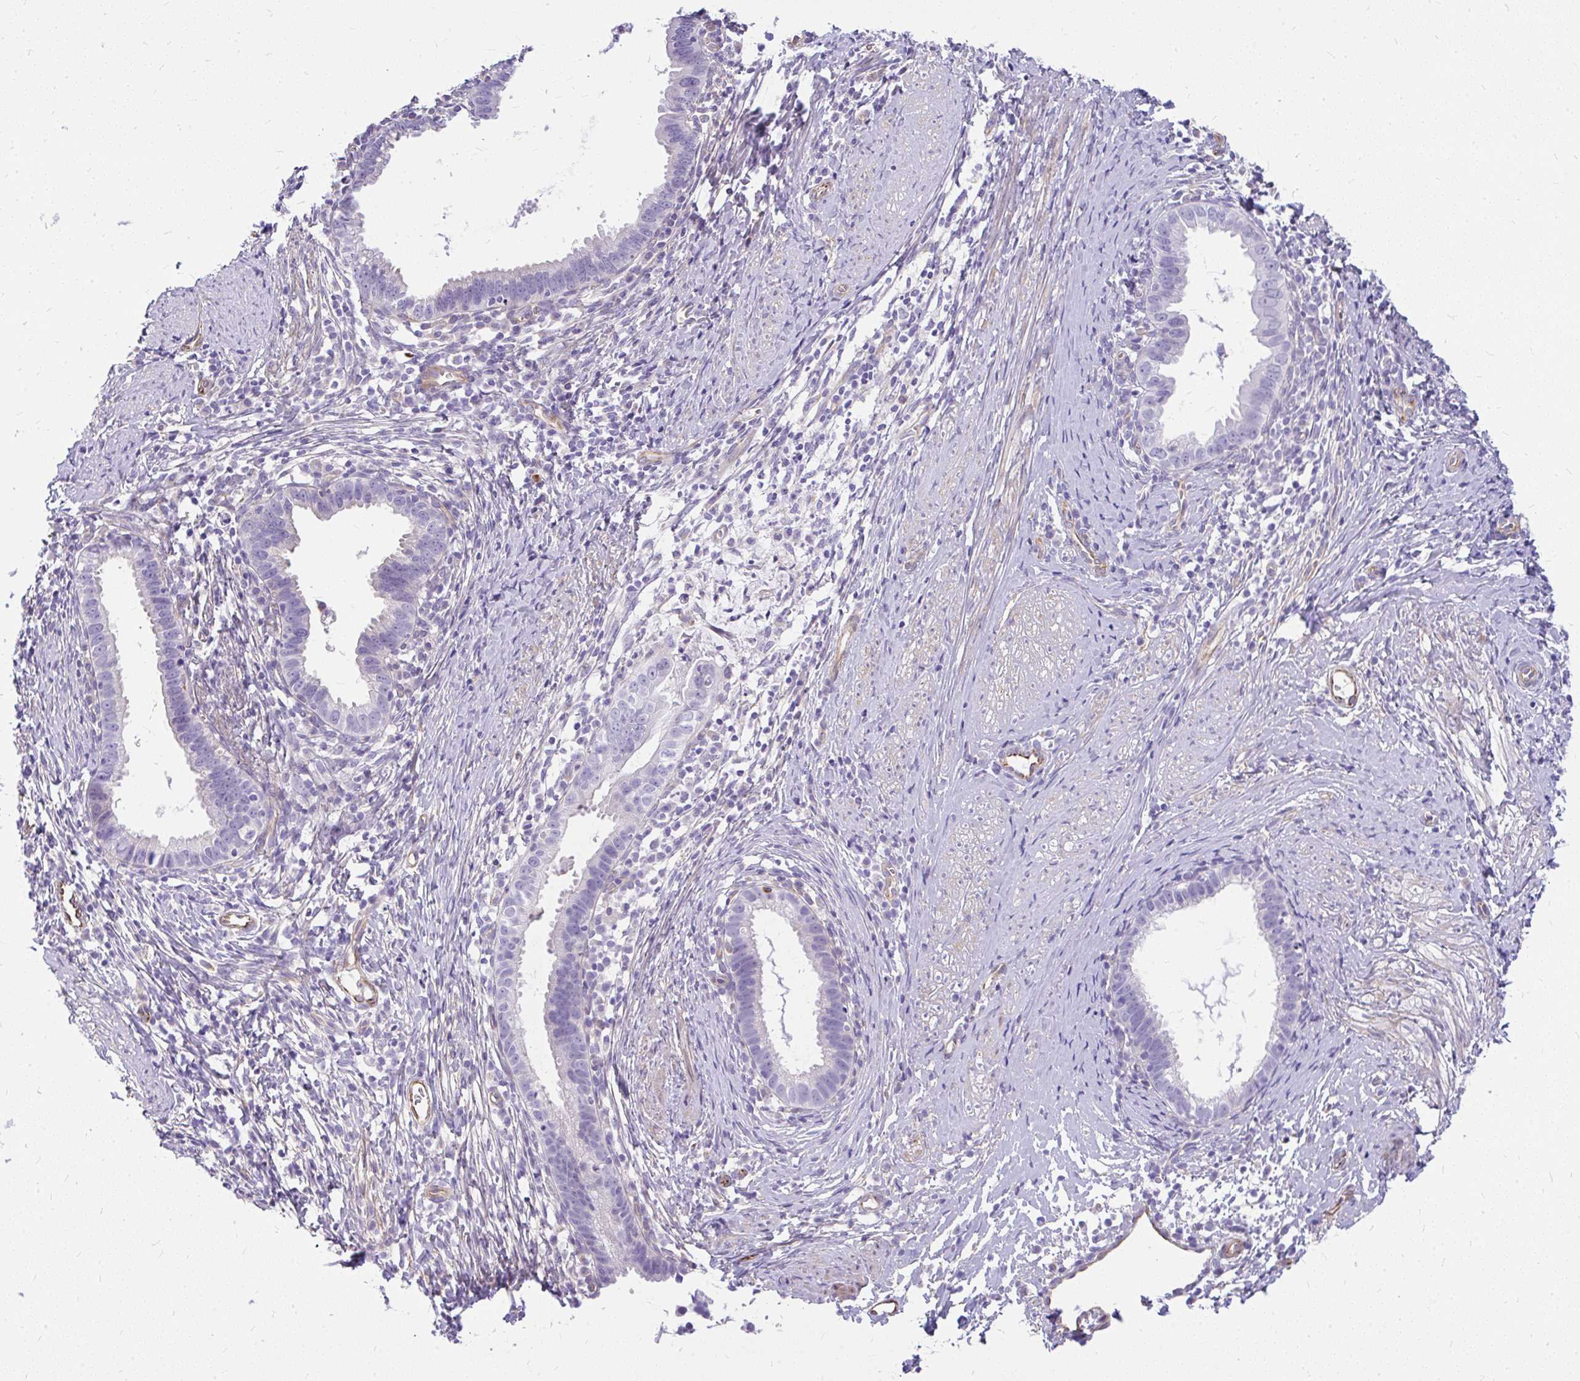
{"staining": {"intensity": "negative", "quantity": "none", "location": "none"}, "tissue": "cervical cancer", "cell_type": "Tumor cells", "image_type": "cancer", "snomed": [{"axis": "morphology", "description": "Adenocarcinoma, NOS"}, {"axis": "topography", "description": "Cervix"}], "caption": "Human cervical cancer (adenocarcinoma) stained for a protein using IHC demonstrates no staining in tumor cells.", "gene": "FAM83C", "patient": {"sex": "female", "age": 36}}